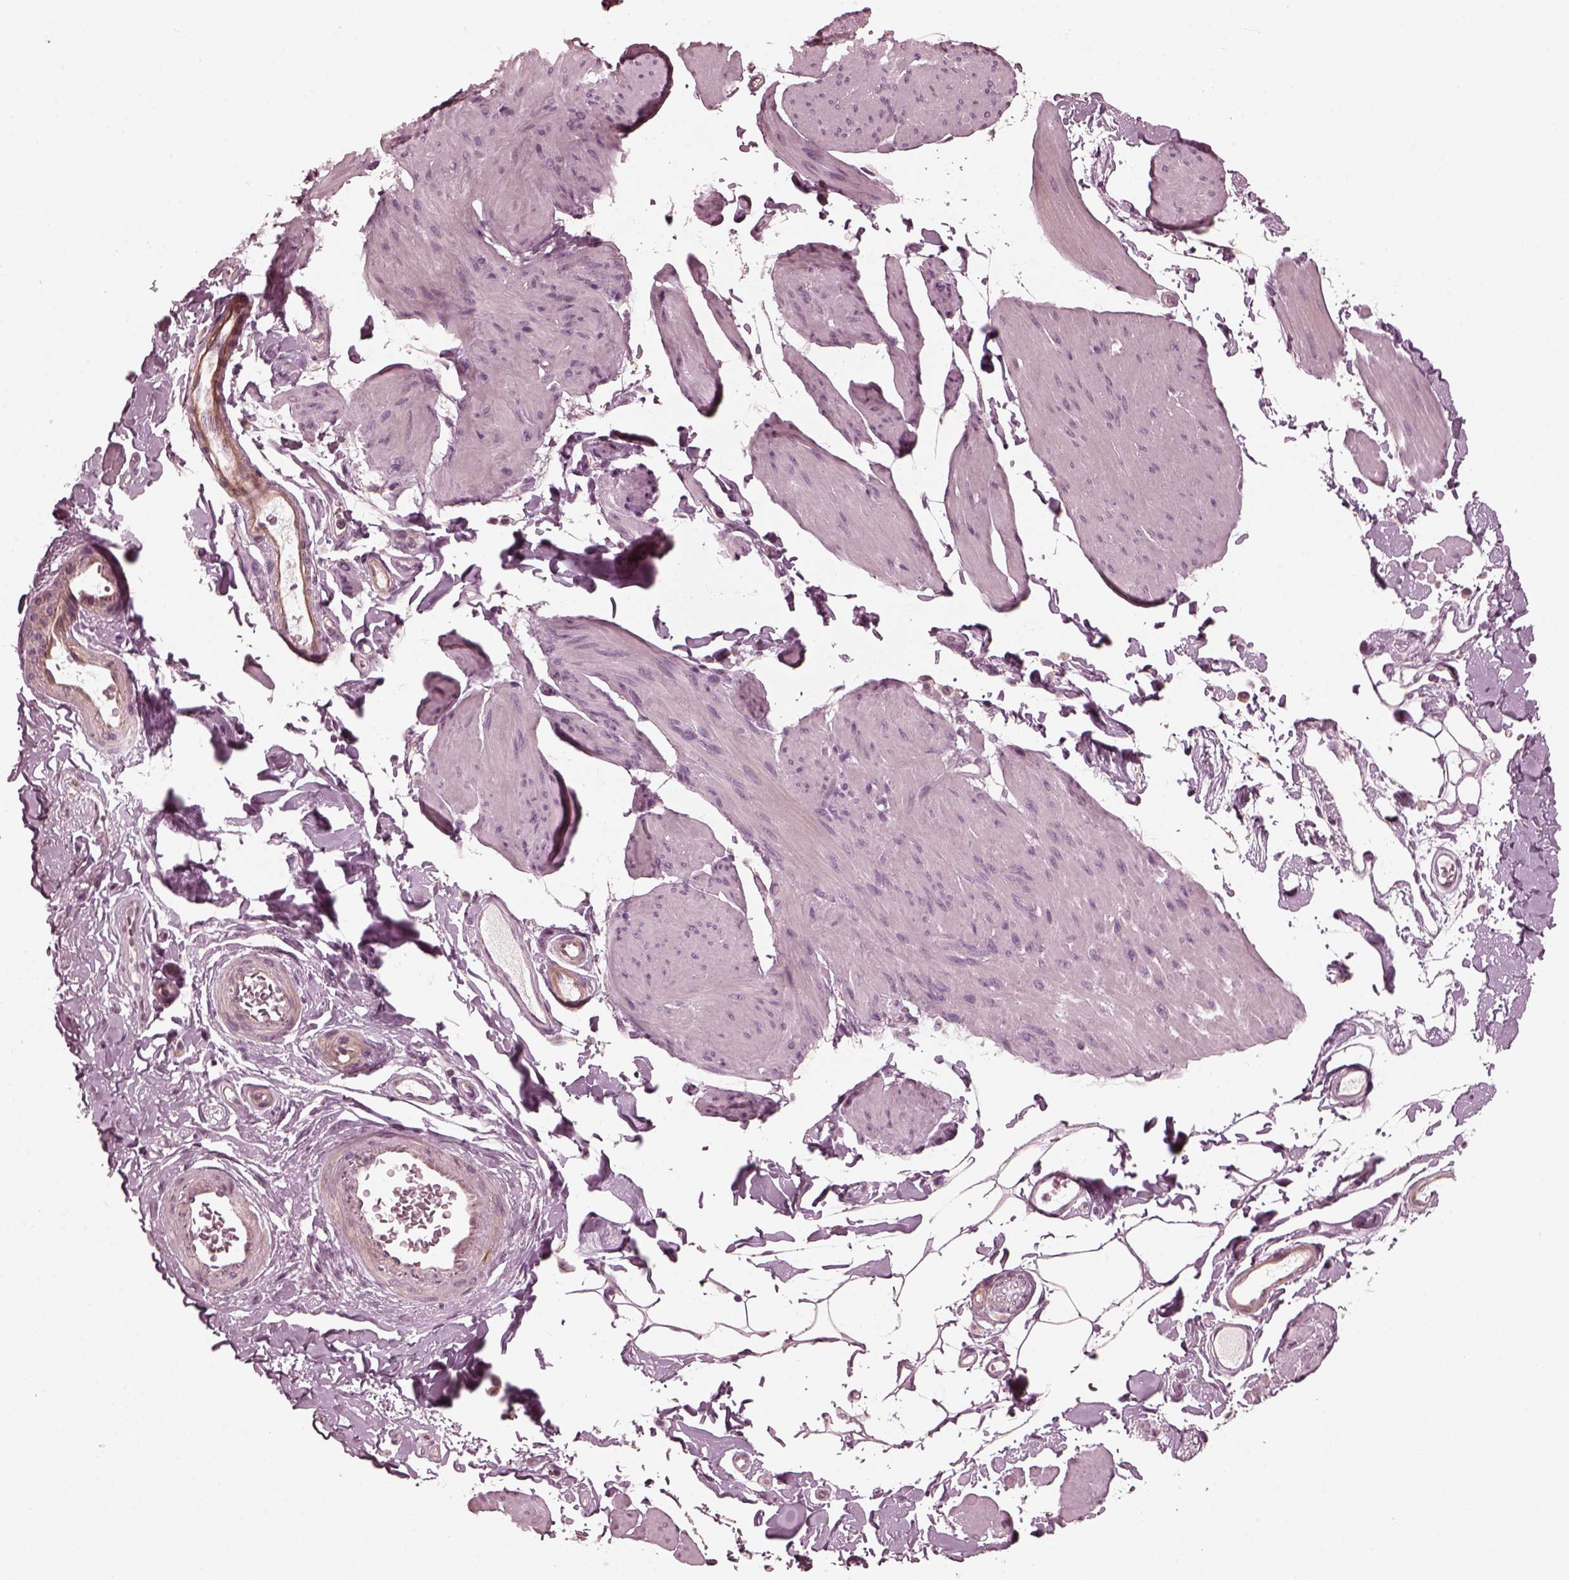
{"staining": {"intensity": "negative", "quantity": "none", "location": "none"}, "tissue": "smooth muscle", "cell_type": "Smooth muscle cells", "image_type": "normal", "snomed": [{"axis": "morphology", "description": "Normal tissue, NOS"}, {"axis": "topography", "description": "Adipose tissue"}, {"axis": "topography", "description": "Smooth muscle"}, {"axis": "topography", "description": "Peripheral nerve tissue"}], "caption": "A micrograph of smooth muscle stained for a protein exhibits no brown staining in smooth muscle cells.", "gene": "KIF6", "patient": {"sex": "male", "age": 83}}